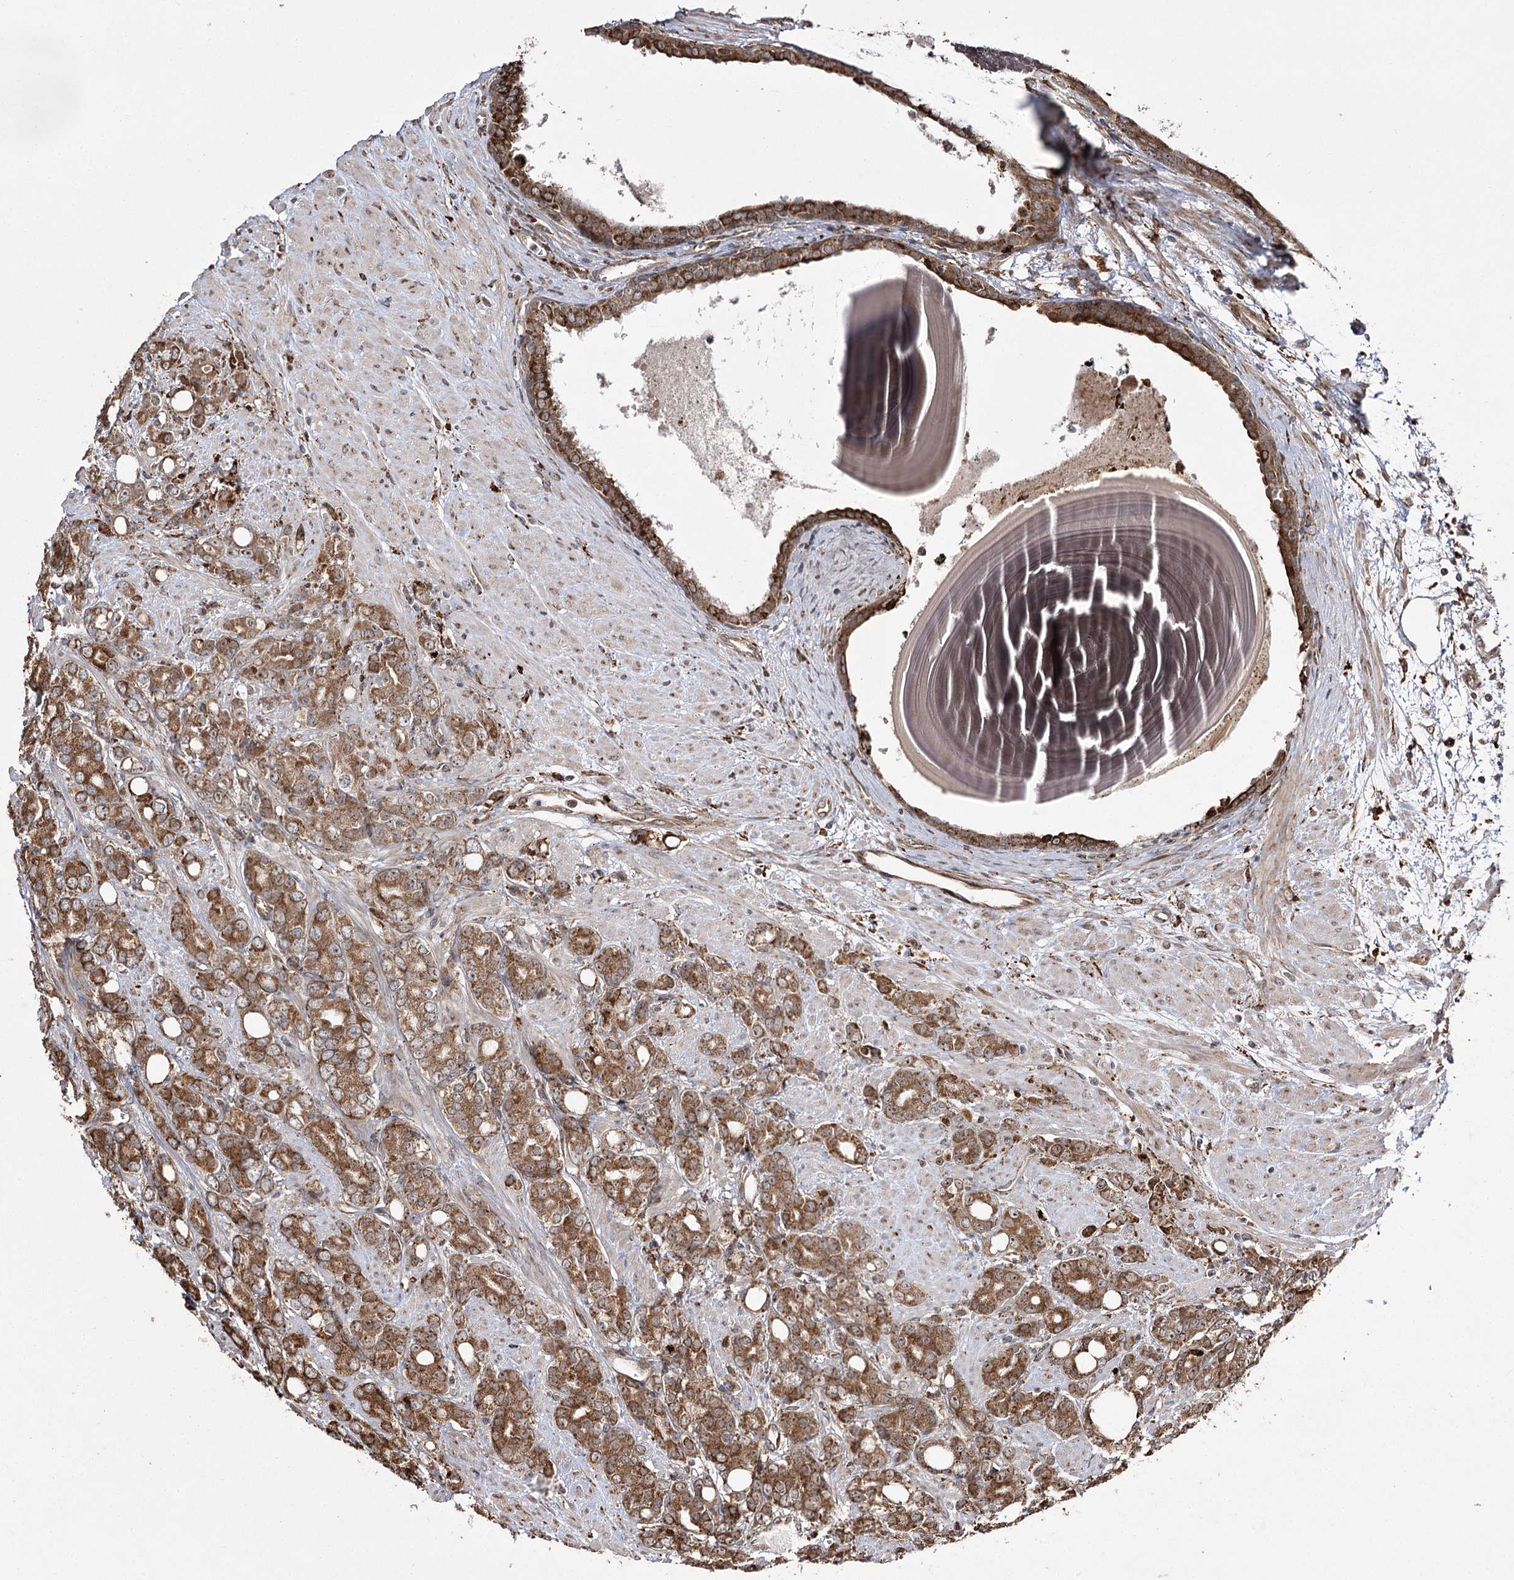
{"staining": {"intensity": "moderate", "quantity": ">75%", "location": "cytoplasmic/membranous"}, "tissue": "prostate cancer", "cell_type": "Tumor cells", "image_type": "cancer", "snomed": [{"axis": "morphology", "description": "Adenocarcinoma, High grade"}, {"axis": "topography", "description": "Prostate"}], "caption": "Protein expression analysis of adenocarcinoma (high-grade) (prostate) demonstrates moderate cytoplasmic/membranous expression in approximately >75% of tumor cells. The staining was performed using DAB (3,3'-diaminobenzidine), with brown indicating positive protein expression. Nuclei are stained blue with hematoxylin.", "gene": "FANCL", "patient": {"sex": "male", "age": 62}}